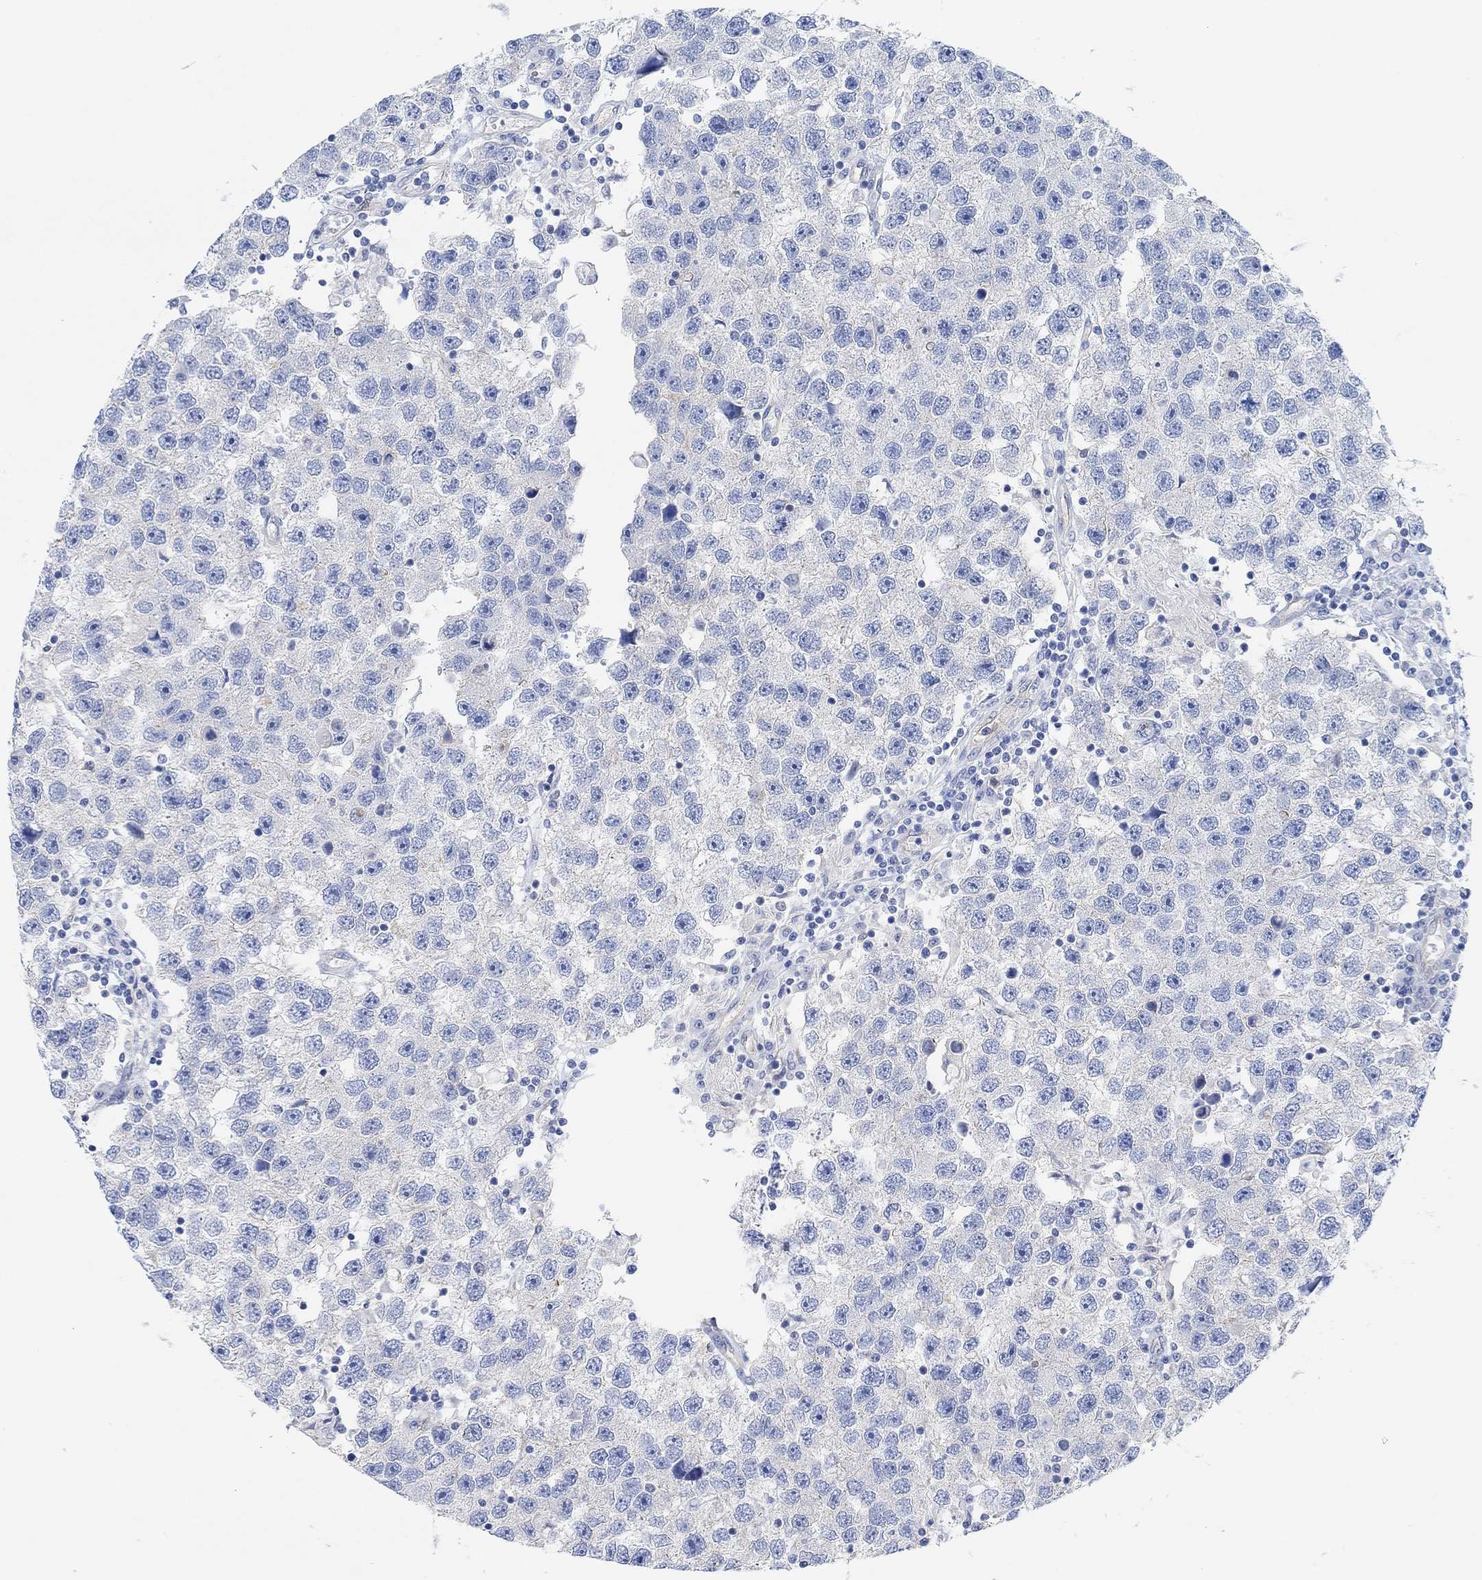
{"staining": {"intensity": "weak", "quantity": "25%-75%", "location": "cytoplasmic/membranous"}, "tissue": "testis cancer", "cell_type": "Tumor cells", "image_type": "cancer", "snomed": [{"axis": "morphology", "description": "Seminoma, NOS"}, {"axis": "topography", "description": "Testis"}], "caption": "IHC (DAB) staining of human seminoma (testis) exhibits weak cytoplasmic/membranous protein positivity in about 25%-75% of tumor cells.", "gene": "RGS1", "patient": {"sex": "male", "age": 26}}